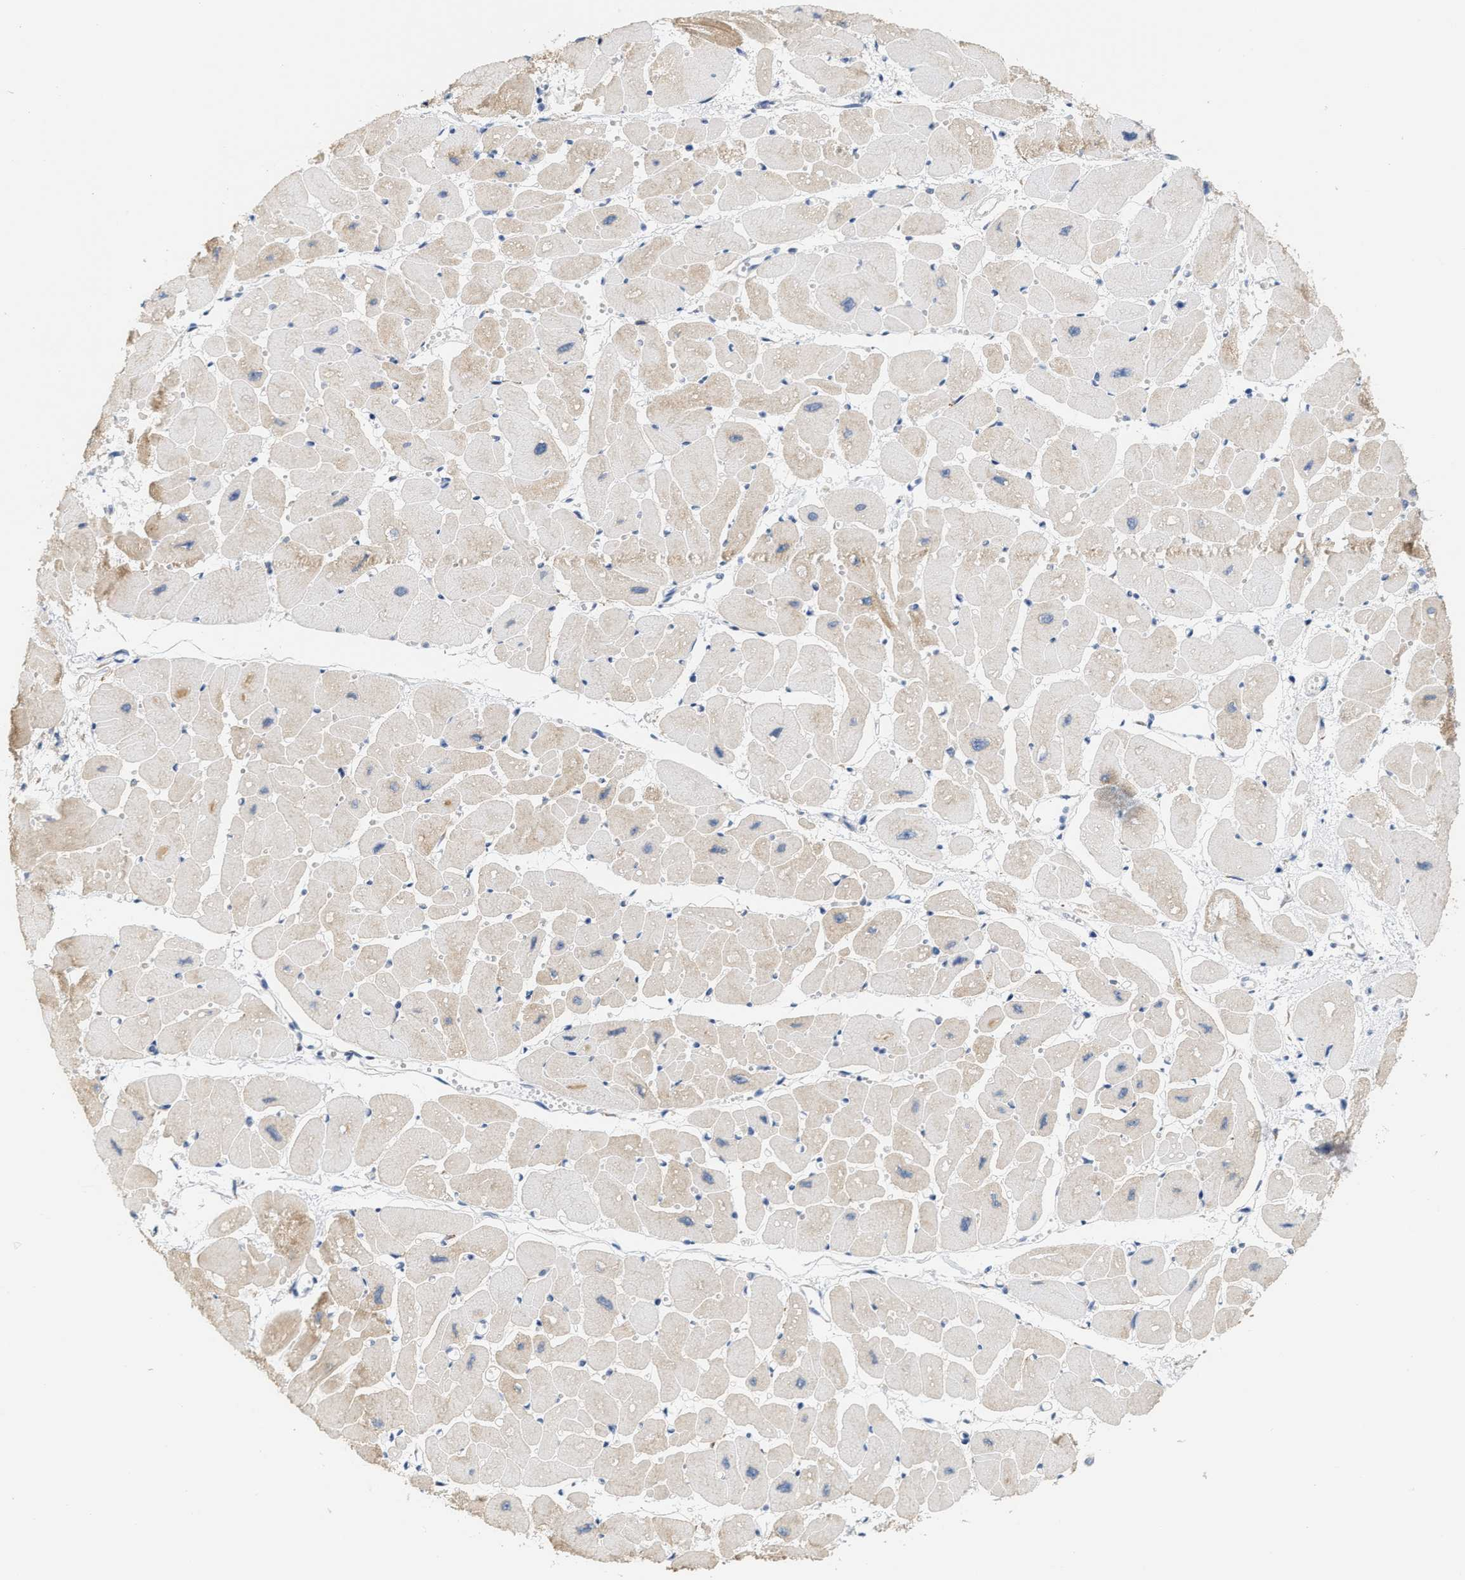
{"staining": {"intensity": "moderate", "quantity": ">75%", "location": "cytoplasmic/membranous"}, "tissue": "heart muscle", "cell_type": "Cardiomyocytes", "image_type": "normal", "snomed": [{"axis": "morphology", "description": "Normal tissue, NOS"}, {"axis": "topography", "description": "Heart"}], "caption": "Cardiomyocytes show medium levels of moderate cytoplasmic/membranous expression in about >75% of cells in normal heart muscle. (Brightfield microscopy of DAB IHC at high magnification).", "gene": "RYR2", "patient": {"sex": "female", "age": 54}}